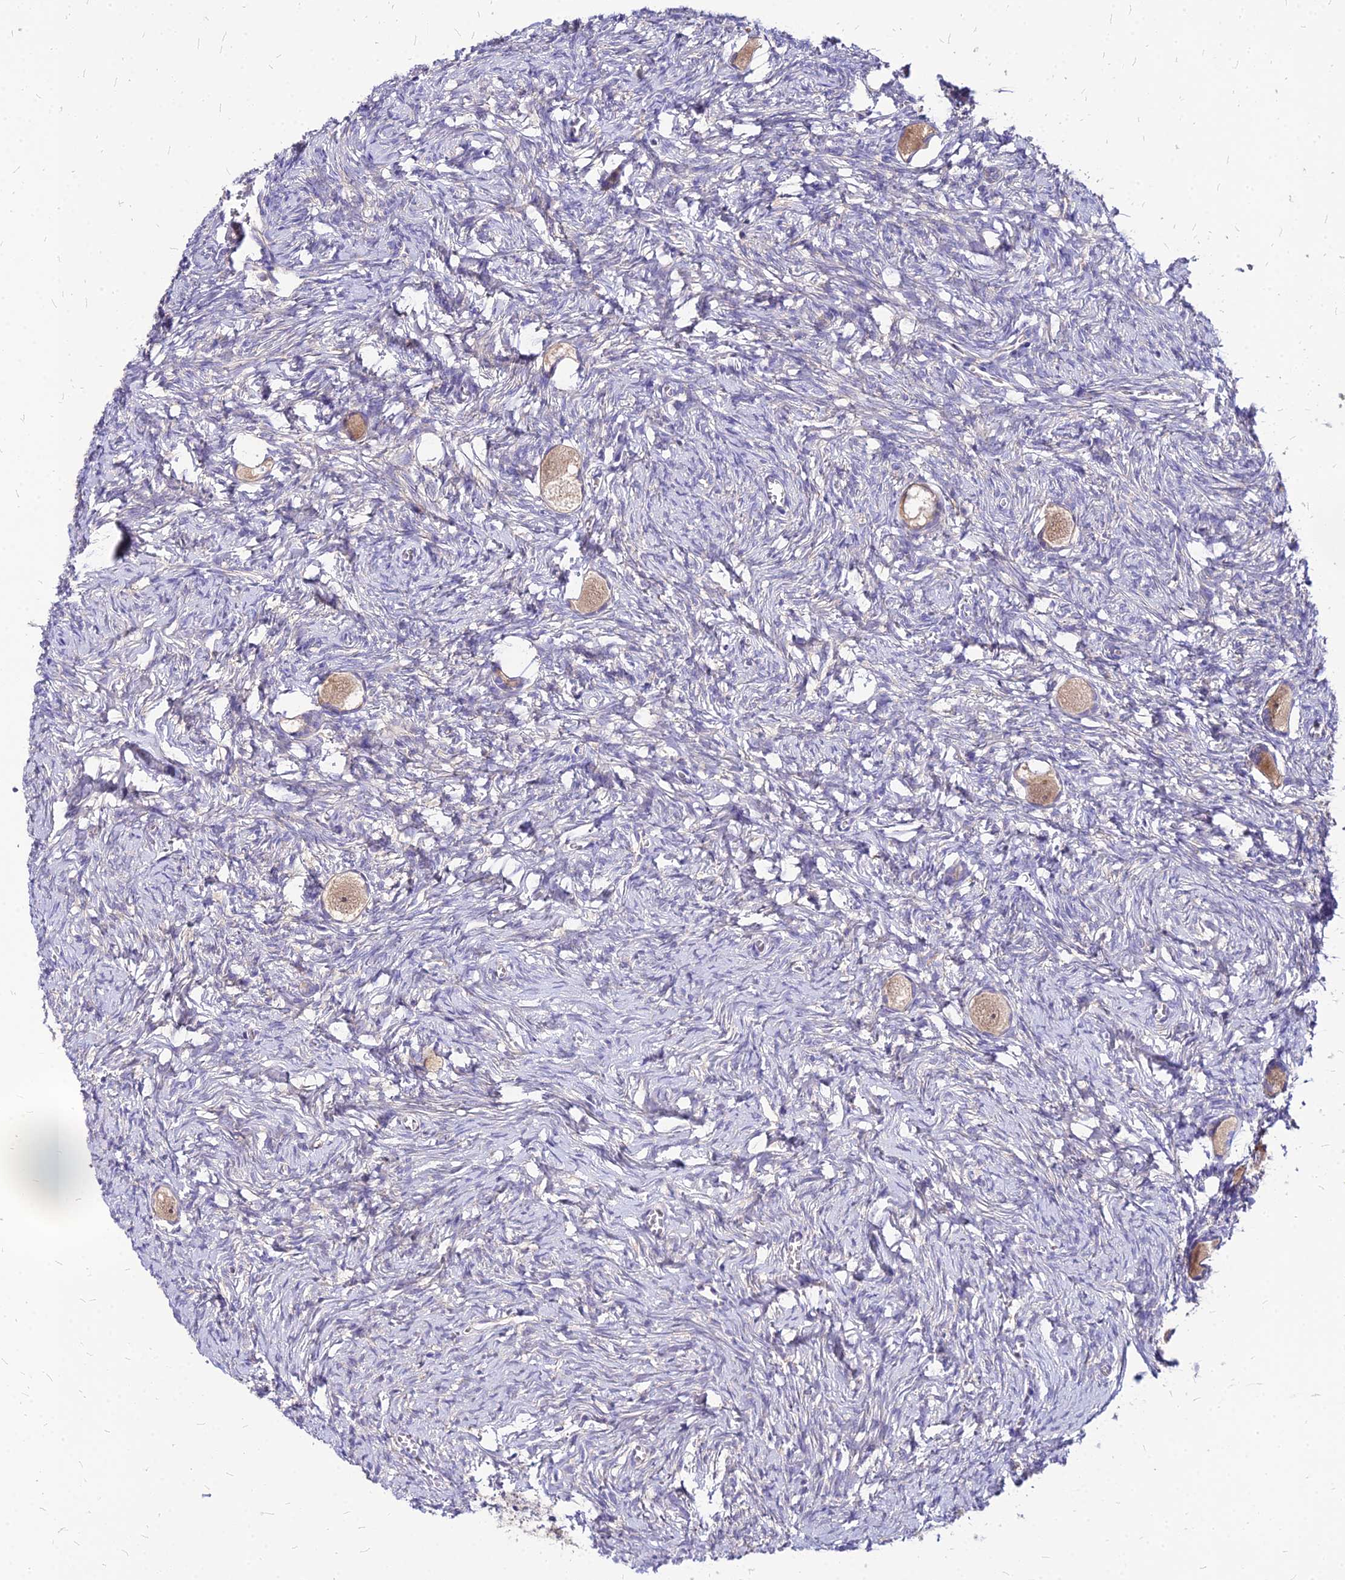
{"staining": {"intensity": "weak", "quantity": ">75%", "location": "cytoplasmic/membranous"}, "tissue": "ovary", "cell_type": "Follicle cells", "image_type": "normal", "snomed": [{"axis": "morphology", "description": "Normal tissue, NOS"}, {"axis": "topography", "description": "Ovary"}], "caption": "IHC histopathology image of unremarkable human ovary stained for a protein (brown), which shows low levels of weak cytoplasmic/membranous staining in about >75% of follicle cells.", "gene": "COMMD10", "patient": {"sex": "female", "age": 27}}